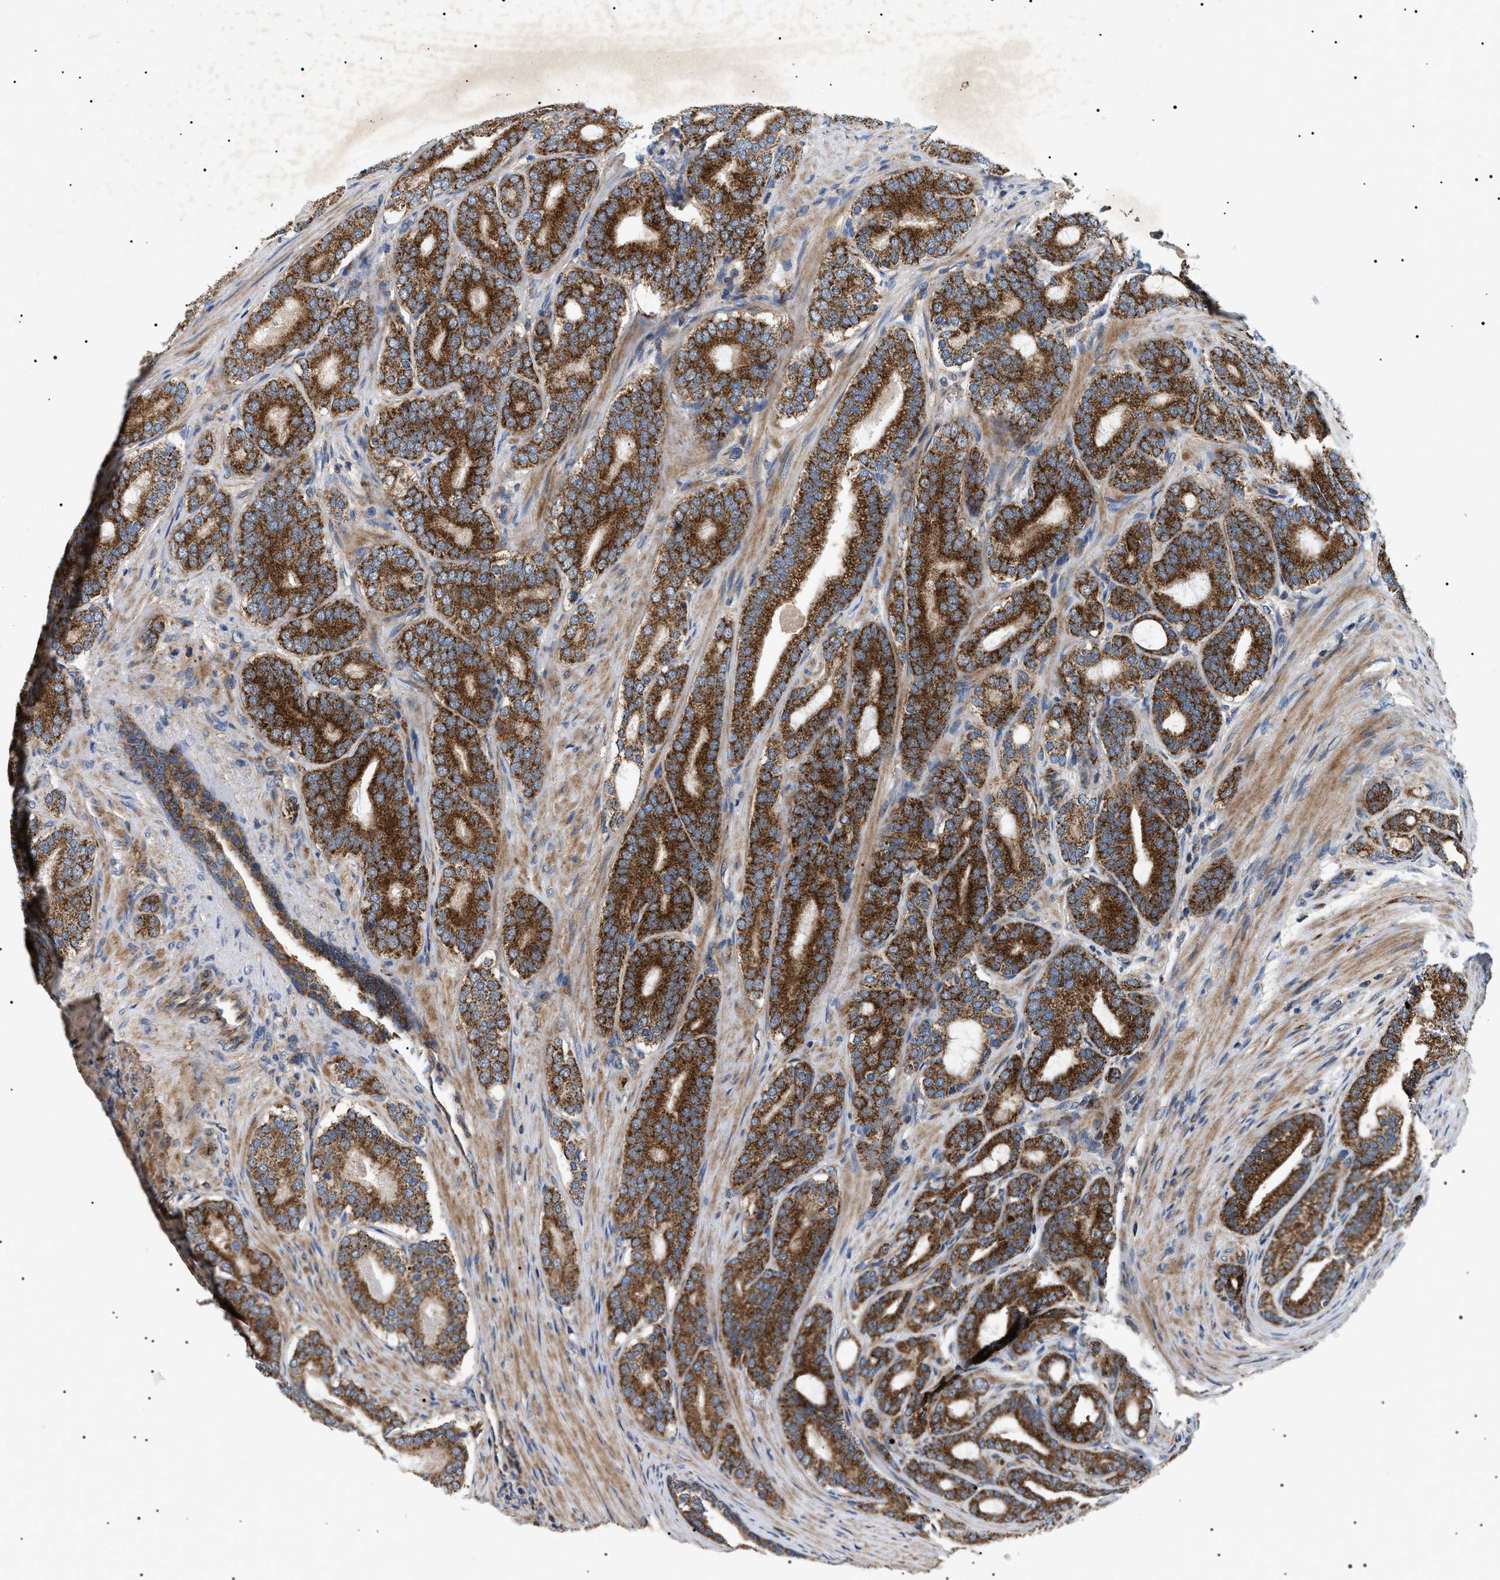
{"staining": {"intensity": "strong", "quantity": ">75%", "location": "cytoplasmic/membranous"}, "tissue": "prostate cancer", "cell_type": "Tumor cells", "image_type": "cancer", "snomed": [{"axis": "morphology", "description": "Adenocarcinoma, High grade"}, {"axis": "topography", "description": "Prostate"}], "caption": "Tumor cells exhibit strong cytoplasmic/membranous expression in approximately >75% of cells in prostate cancer.", "gene": "OXSM", "patient": {"sex": "male", "age": 60}}